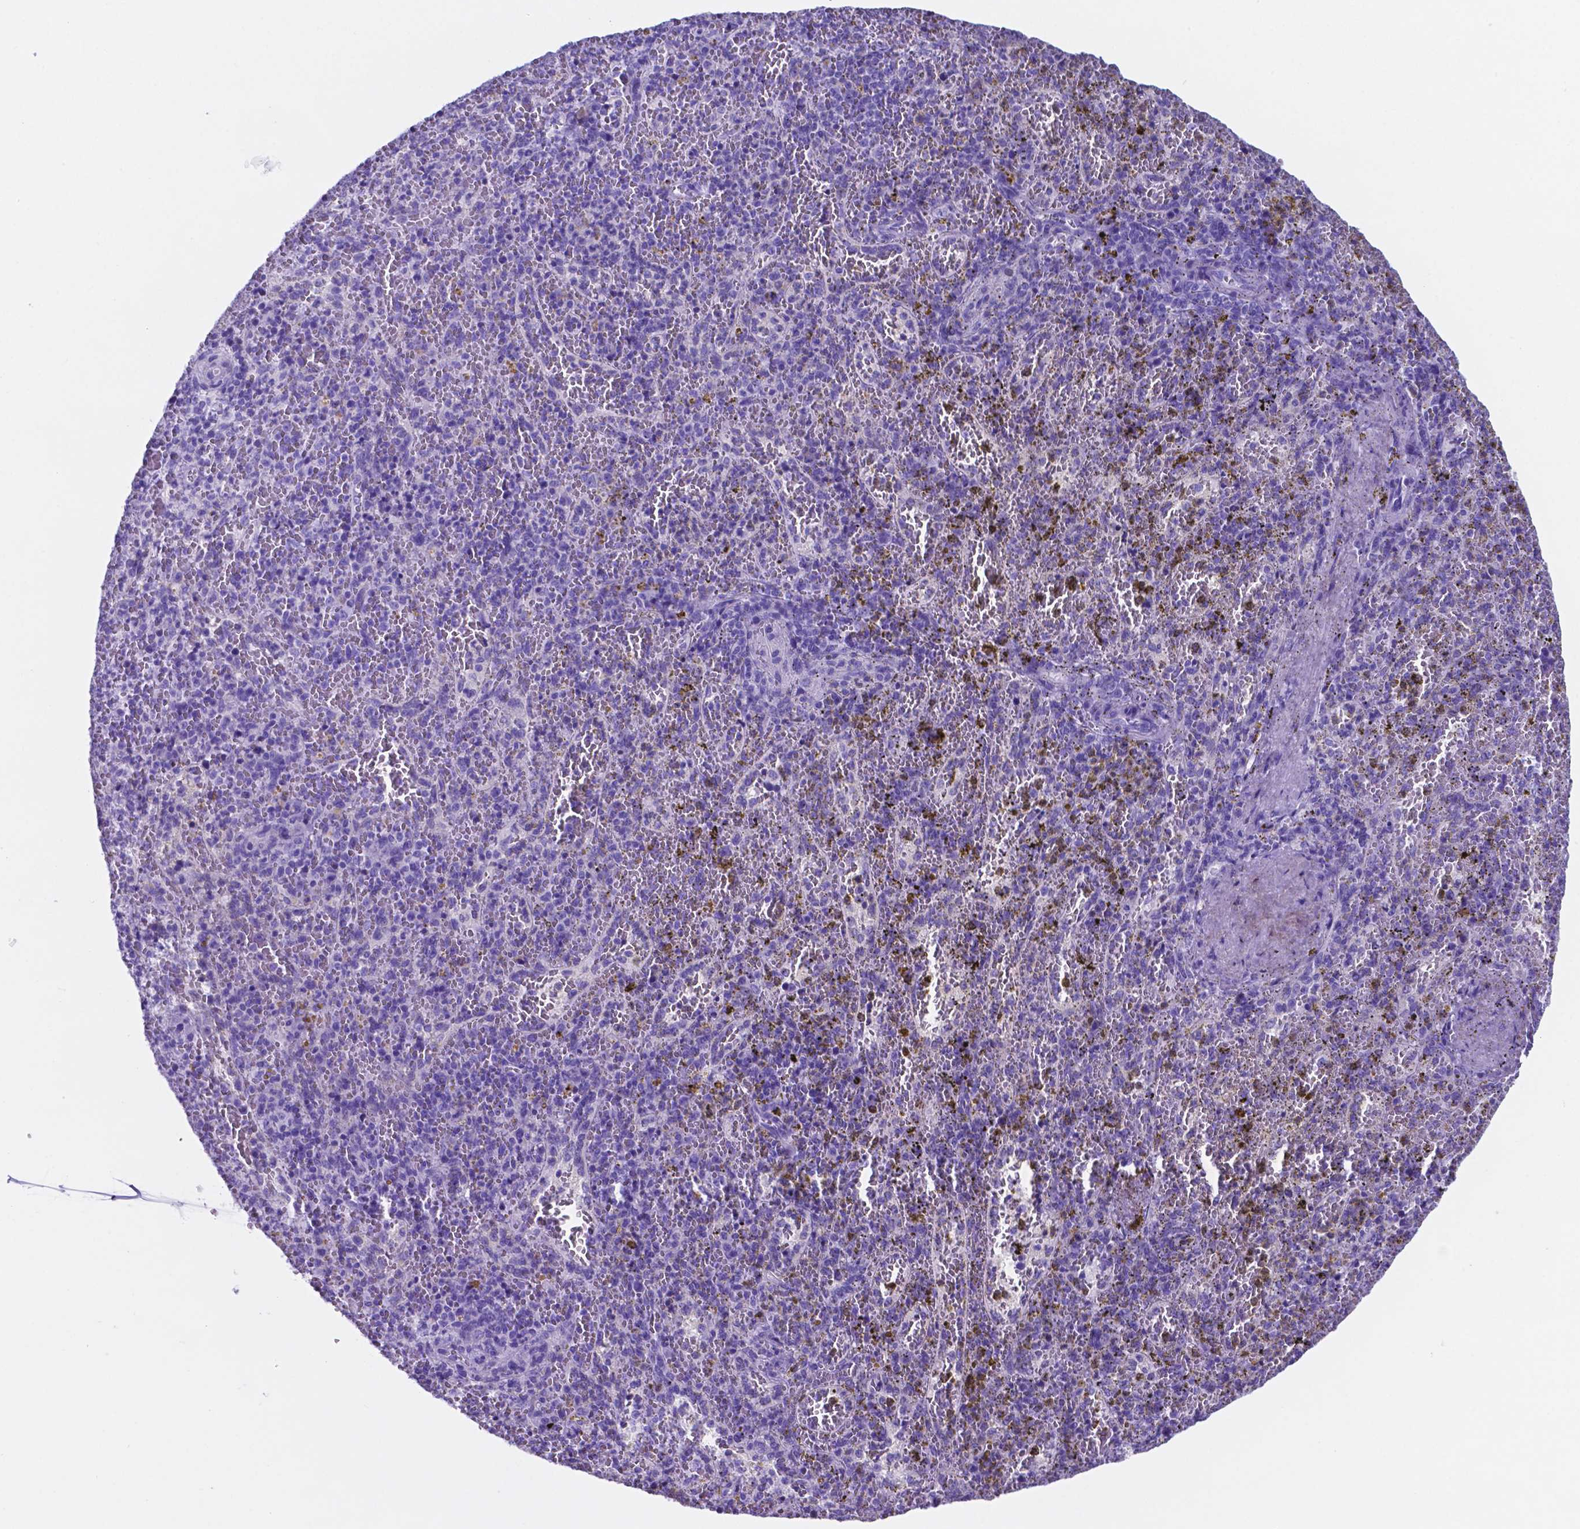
{"staining": {"intensity": "negative", "quantity": "none", "location": "none"}, "tissue": "spleen", "cell_type": "Cells in red pulp", "image_type": "normal", "snomed": [{"axis": "morphology", "description": "Normal tissue, NOS"}, {"axis": "topography", "description": "Spleen"}], "caption": "Spleen was stained to show a protein in brown. There is no significant staining in cells in red pulp.", "gene": "DNAAF8", "patient": {"sex": "female", "age": 50}}